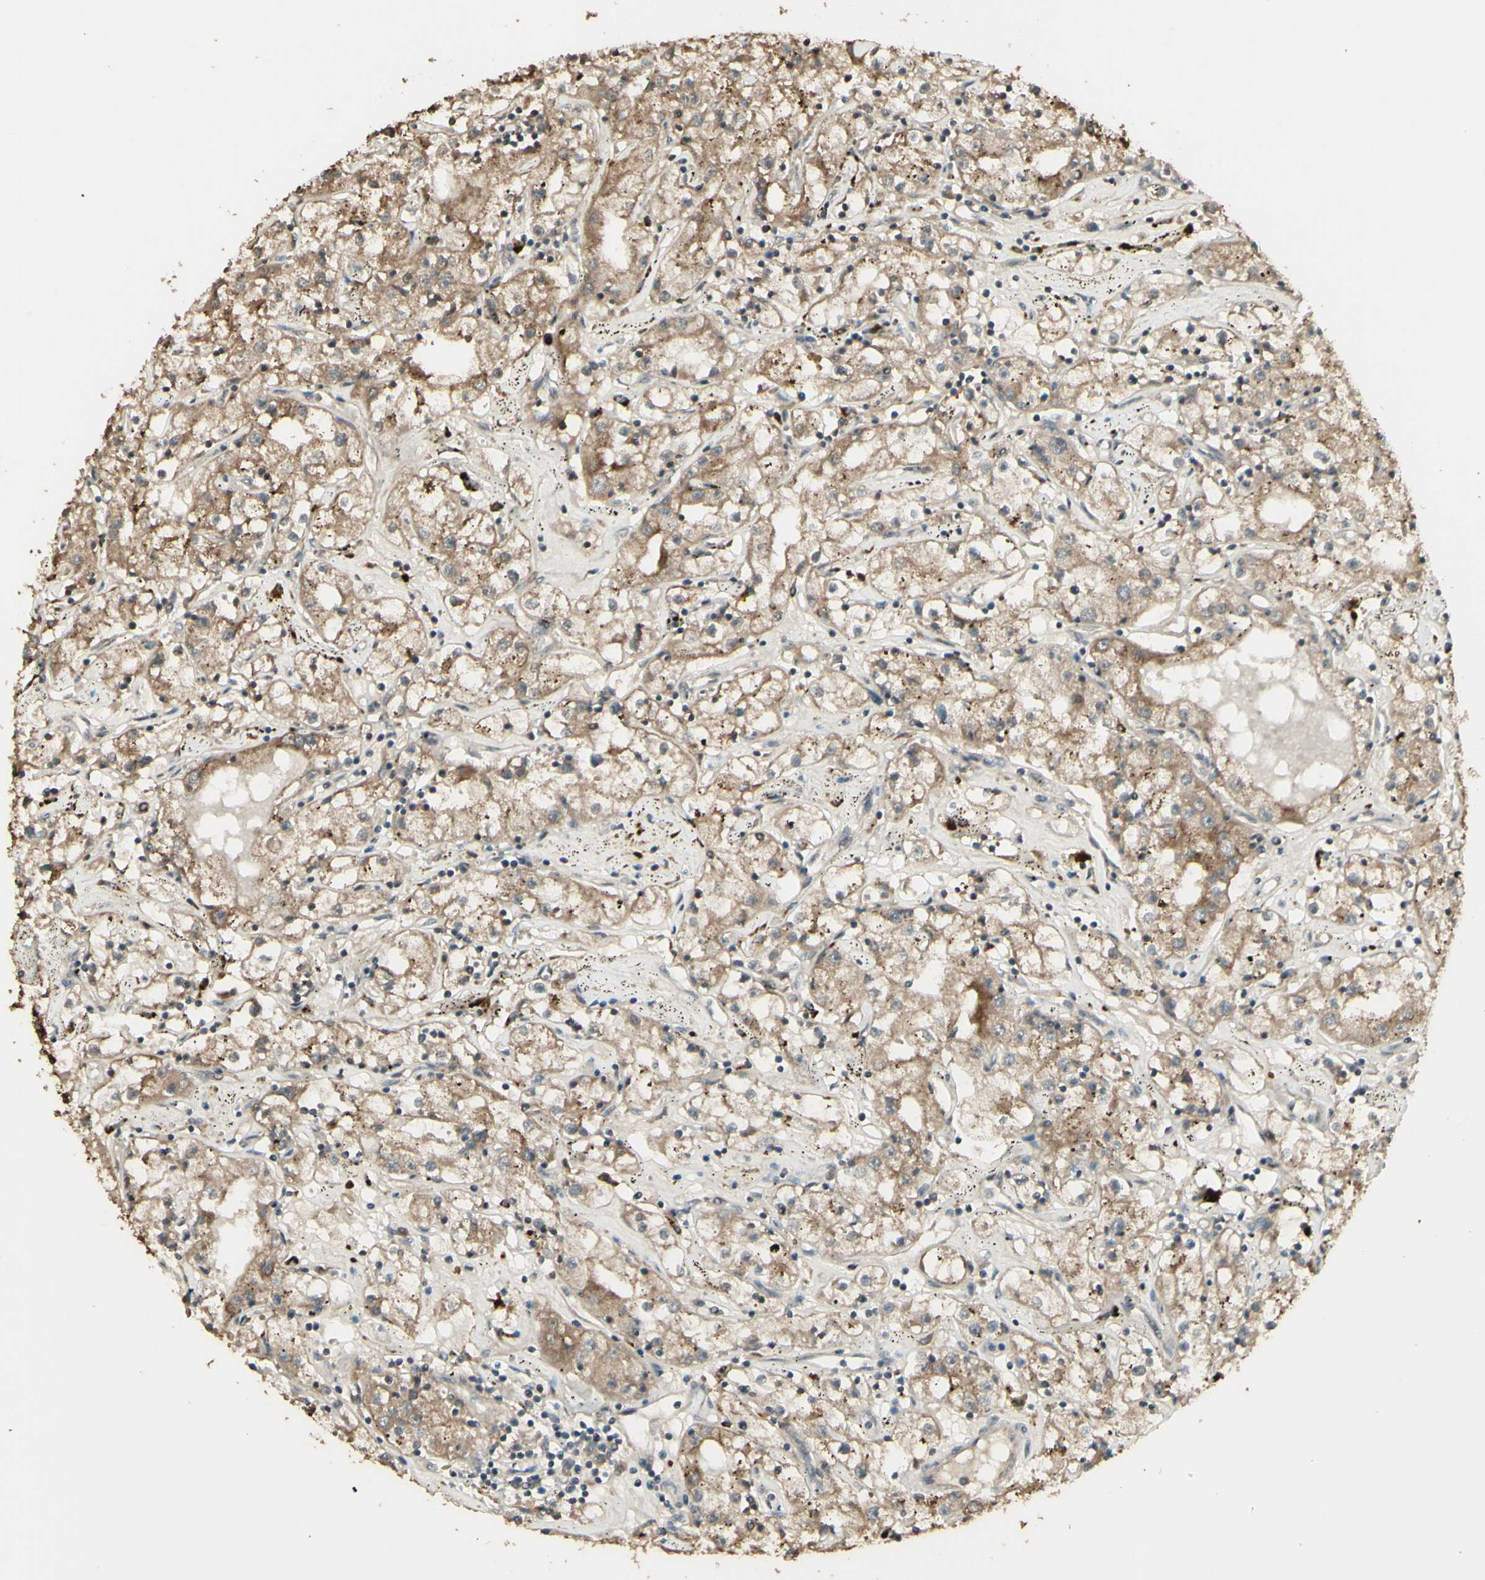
{"staining": {"intensity": "moderate", "quantity": ">75%", "location": "cytoplasmic/membranous"}, "tissue": "renal cancer", "cell_type": "Tumor cells", "image_type": "cancer", "snomed": [{"axis": "morphology", "description": "Adenocarcinoma, NOS"}, {"axis": "topography", "description": "Kidney"}], "caption": "Tumor cells reveal medium levels of moderate cytoplasmic/membranous positivity in about >75% of cells in human renal adenocarcinoma. The staining was performed using DAB to visualize the protein expression in brown, while the nuclei were stained in blue with hematoxylin (Magnification: 20x).", "gene": "GNAS", "patient": {"sex": "male", "age": 56}}